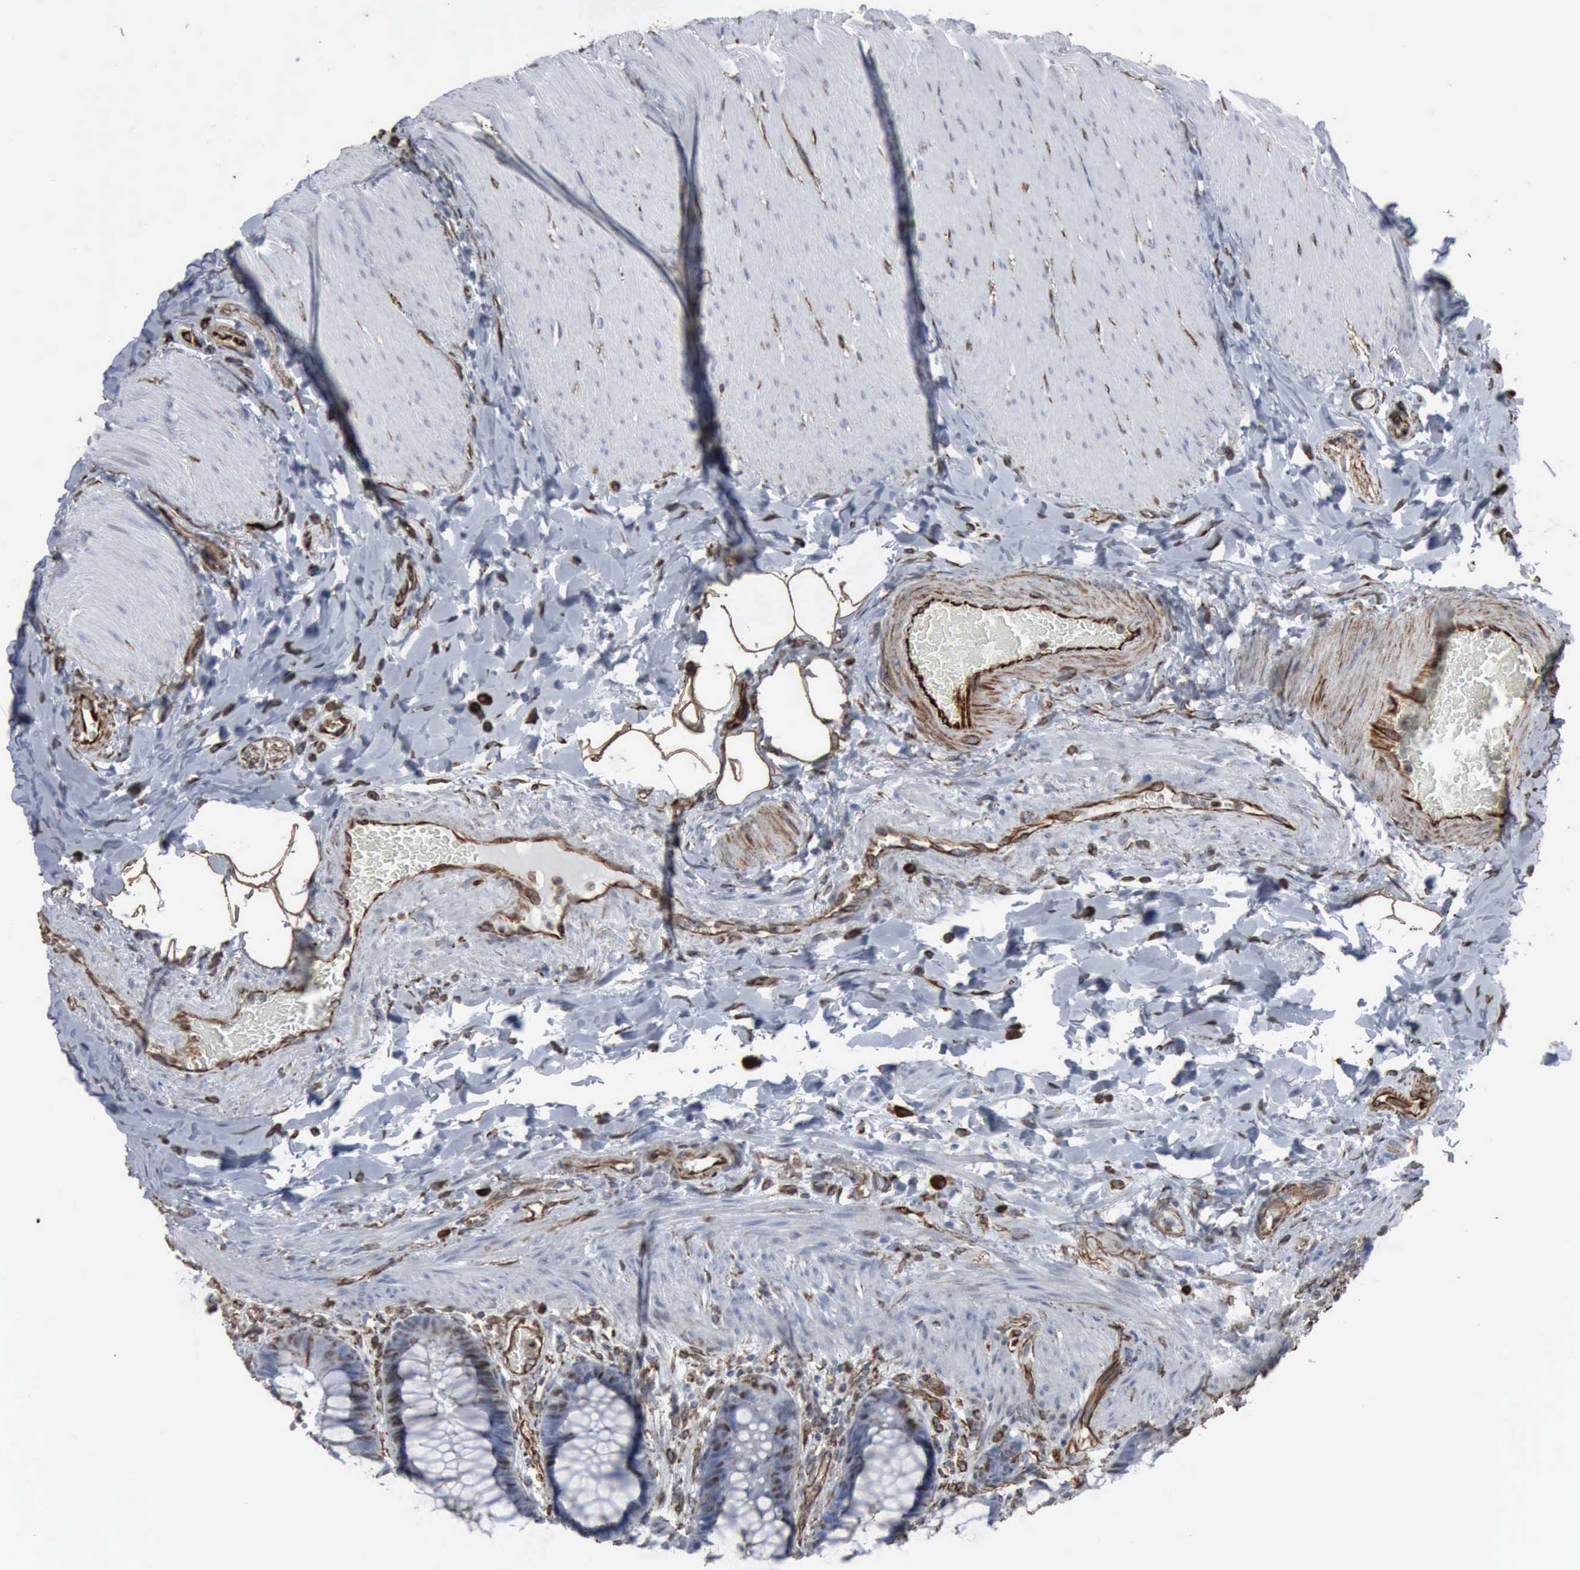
{"staining": {"intensity": "weak", "quantity": "<25%", "location": "cytoplasmic/membranous,nuclear"}, "tissue": "rectum", "cell_type": "Glandular cells", "image_type": "normal", "snomed": [{"axis": "morphology", "description": "Normal tissue, NOS"}, {"axis": "topography", "description": "Rectum"}], "caption": "This is an immunohistochemistry photomicrograph of unremarkable human rectum. There is no expression in glandular cells.", "gene": "CCNE1", "patient": {"sex": "female", "age": 46}}